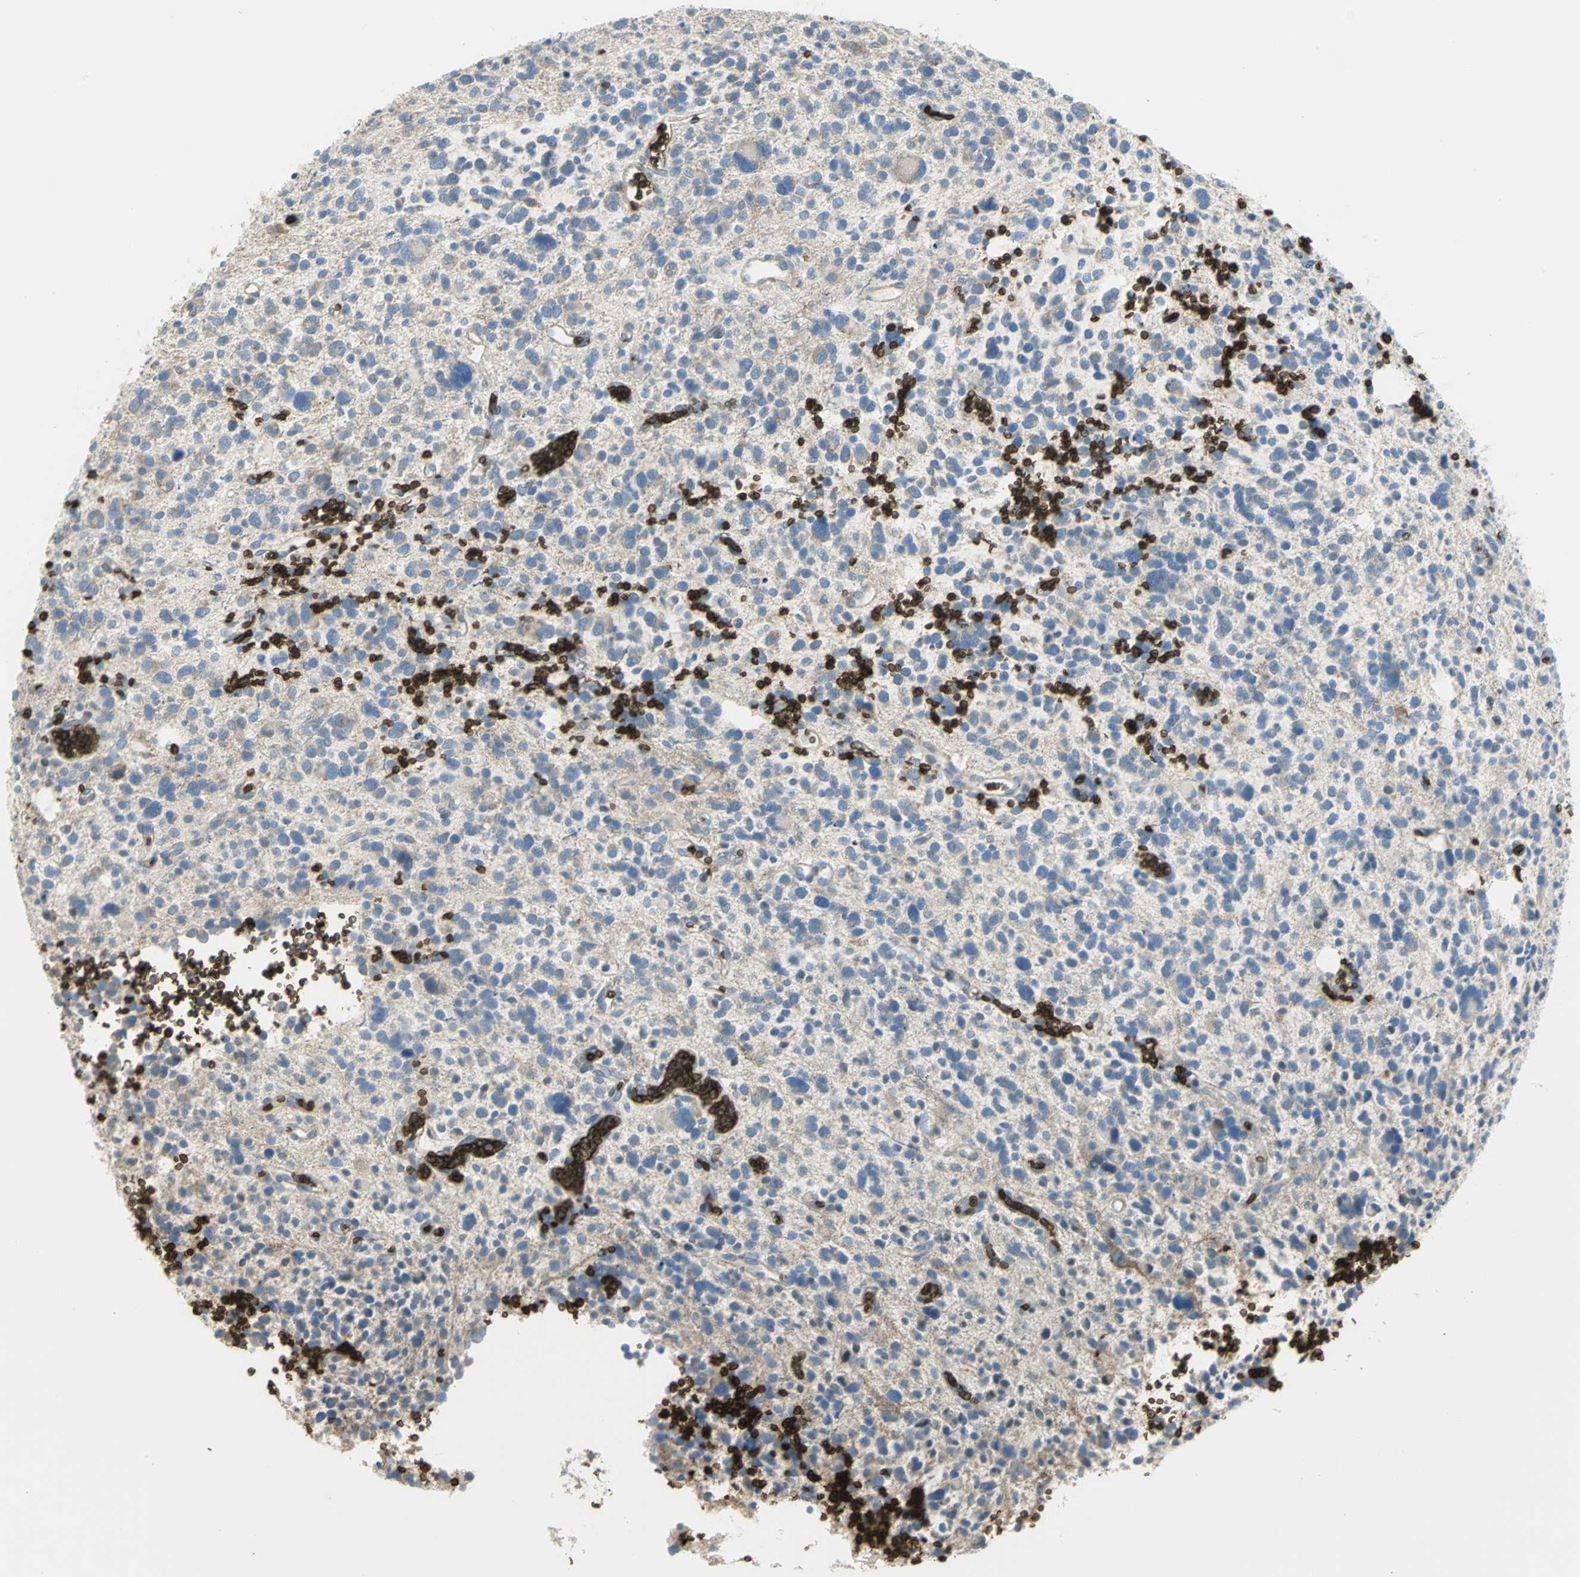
{"staining": {"intensity": "negative", "quantity": "none", "location": "none"}, "tissue": "glioma", "cell_type": "Tumor cells", "image_type": "cancer", "snomed": [{"axis": "morphology", "description": "Glioma, malignant, High grade"}, {"axis": "topography", "description": "Brain"}], "caption": "A high-resolution photomicrograph shows IHC staining of malignant glioma (high-grade), which demonstrates no significant positivity in tumor cells.", "gene": "ANK1", "patient": {"sex": "male", "age": 48}}